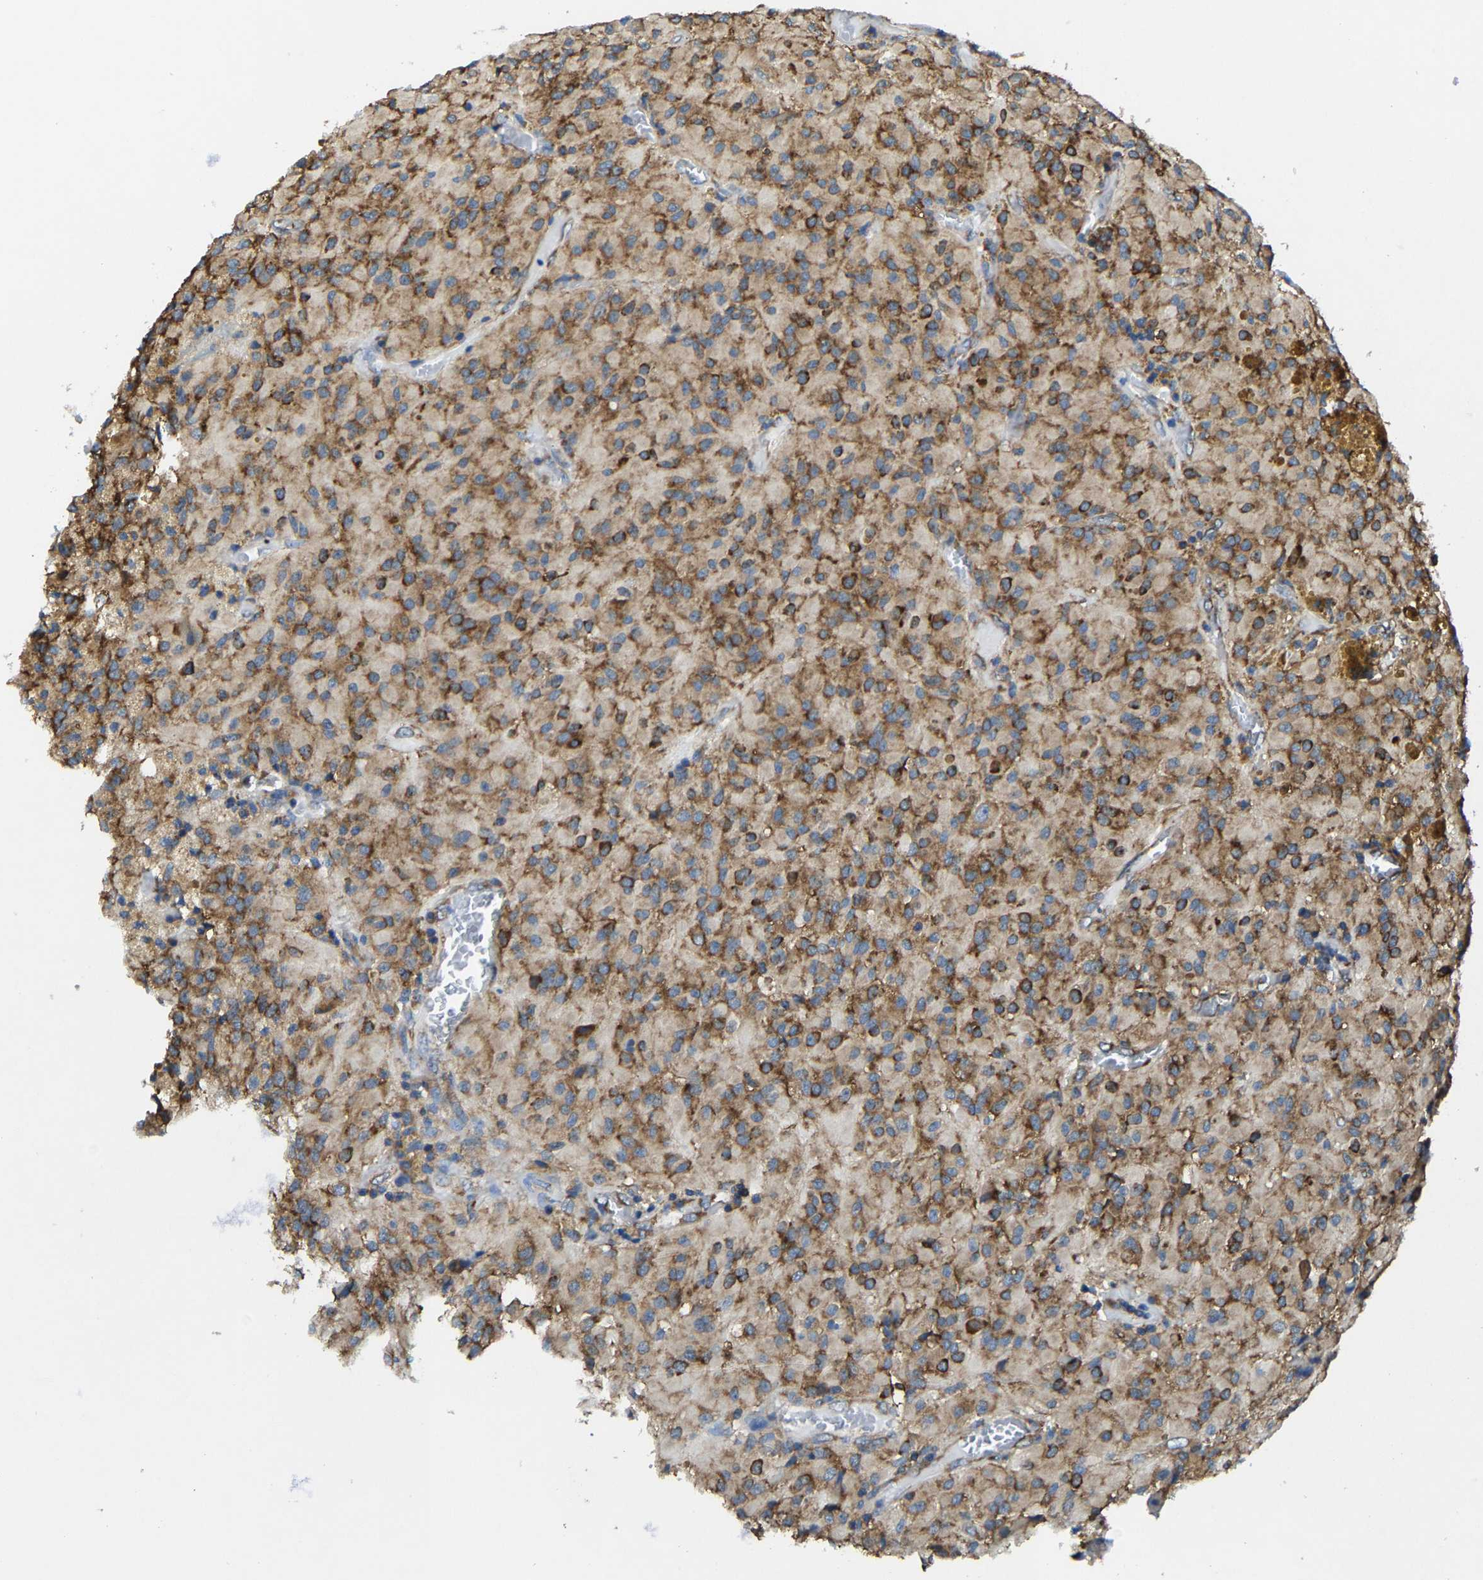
{"staining": {"intensity": "strong", "quantity": ">75%", "location": "cytoplasmic/membranous"}, "tissue": "glioma", "cell_type": "Tumor cells", "image_type": "cancer", "snomed": [{"axis": "morphology", "description": "Glioma, malignant, High grade"}, {"axis": "topography", "description": "Brain"}], "caption": "Human malignant glioma (high-grade) stained with a protein marker reveals strong staining in tumor cells.", "gene": "G3BP2", "patient": {"sex": "female", "age": 59}}